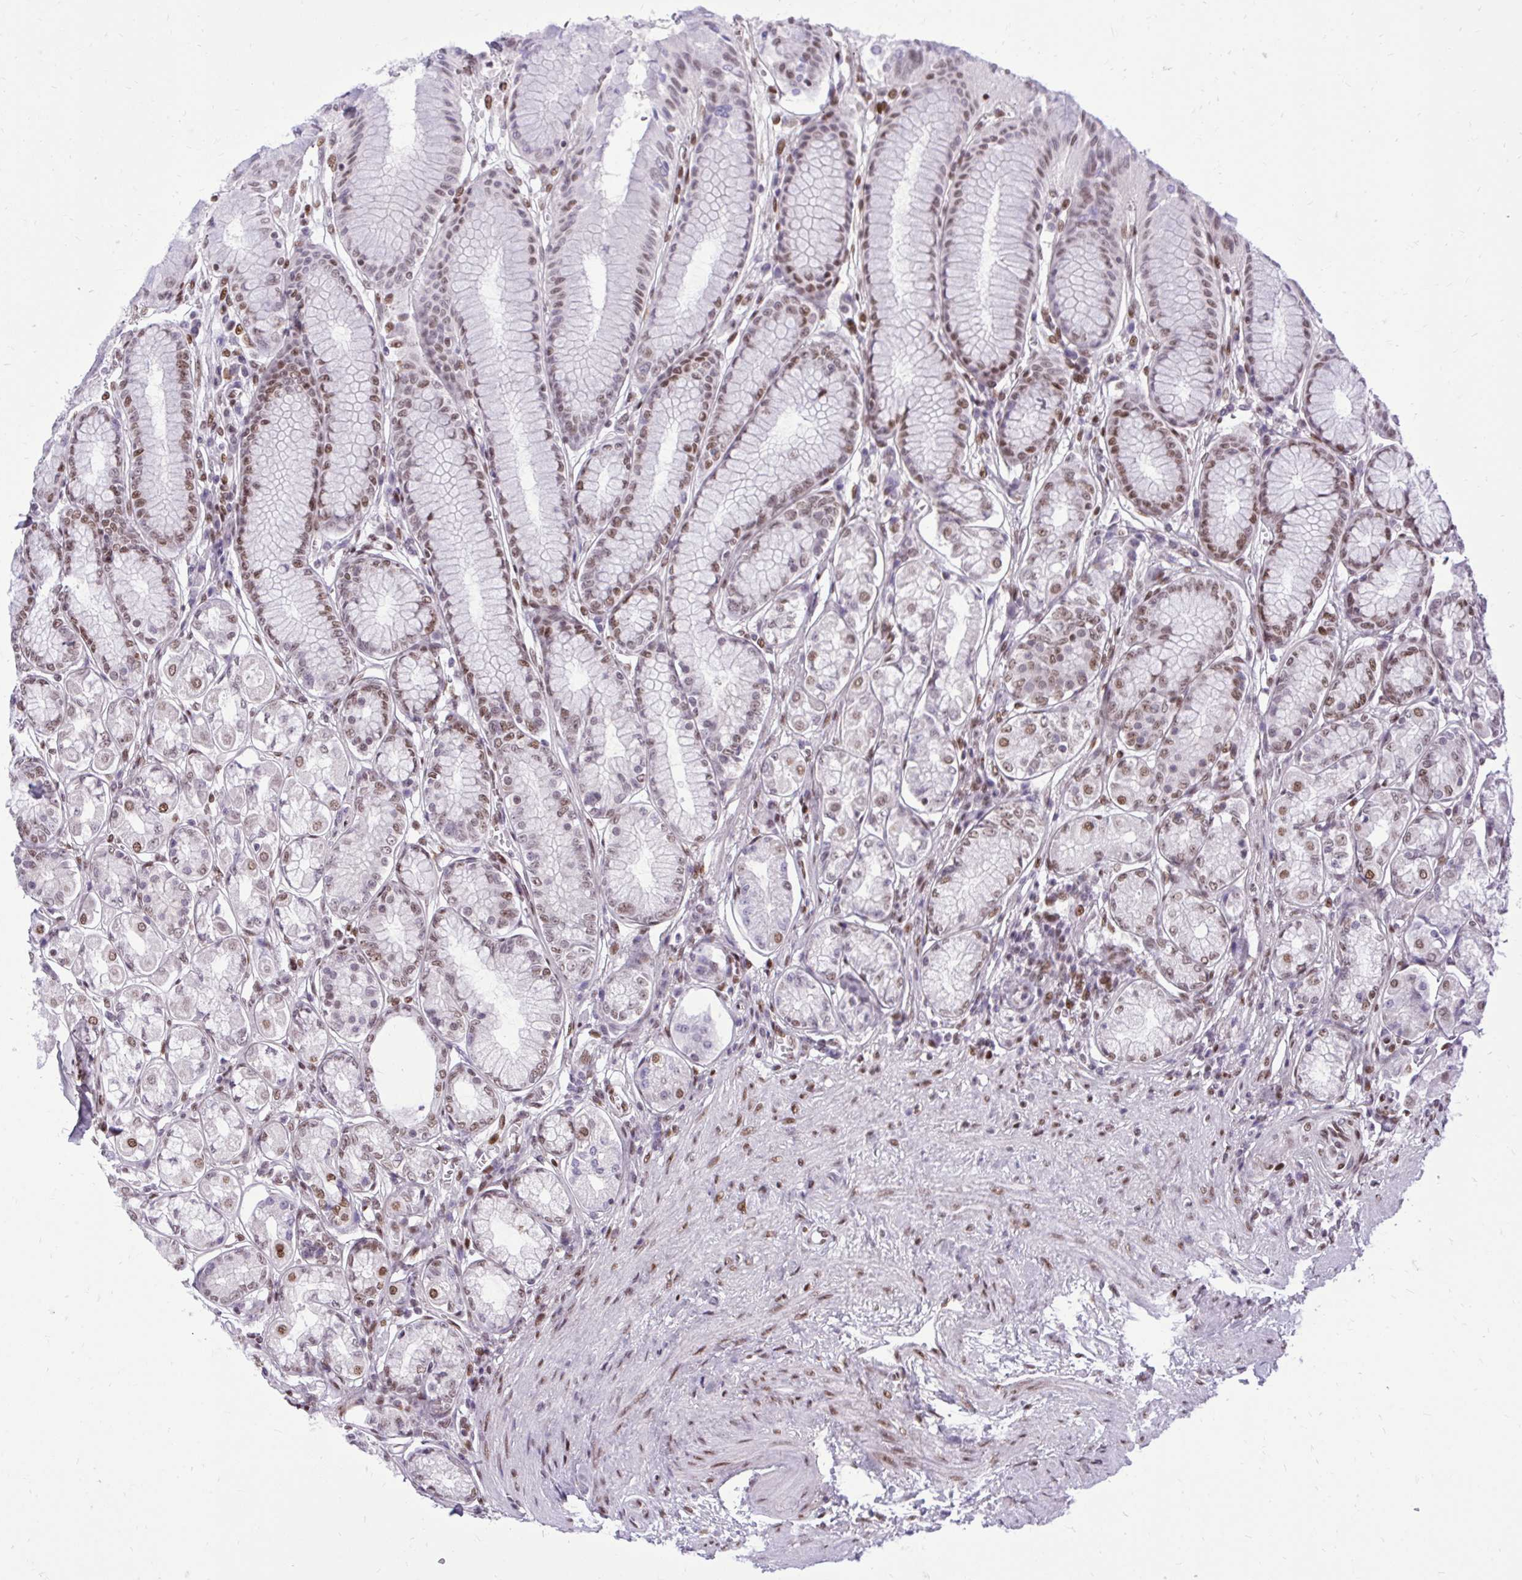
{"staining": {"intensity": "moderate", "quantity": "25%-75%", "location": "nuclear"}, "tissue": "stomach", "cell_type": "Glandular cells", "image_type": "normal", "snomed": [{"axis": "morphology", "description": "Normal tissue, NOS"}, {"axis": "topography", "description": "Stomach"}, {"axis": "topography", "description": "Stomach, lower"}], "caption": "Protein staining displays moderate nuclear staining in approximately 25%-75% of glandular cells in benign stomach.", "gene": "CDYL", "patient": {"sex": "male", "age": 76}}